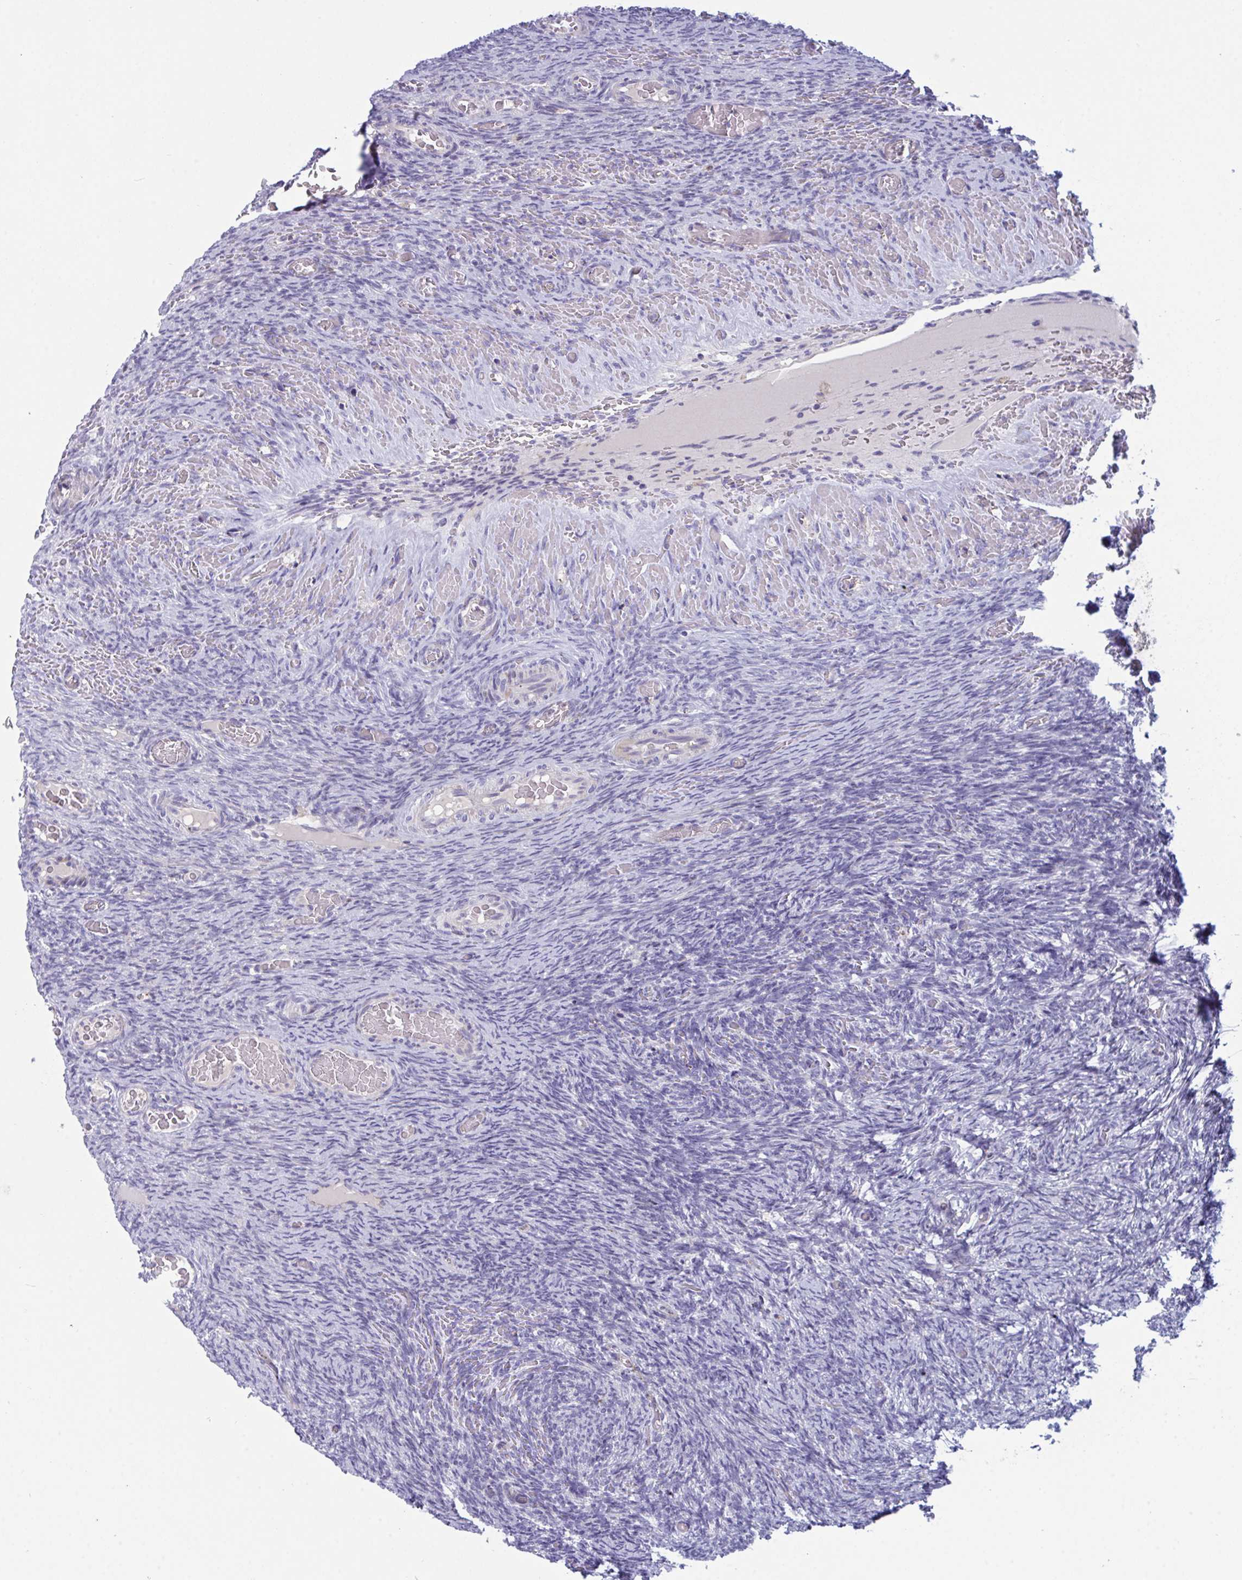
{"staining": {"intensity": "negative", "quantity": "none", "location": "none"}, "tissue": "ovary", "cell_type": "Ovarian stroma cells", "image_type": "normal", "snomed": [{"axis": "morphology", "description": "Normal tissue, NOS"}, {"axis": "topography", "description": "Ovary"}], "caption": "IHC photomicrograph of normal ovary: ovary stained with DAB (3,3'-diaminobenzidine) demonstrates no significant protein staining in ovarian stroma cells.", "gene": "MYMK", "patient": {"sex": "female", "age": 34}}